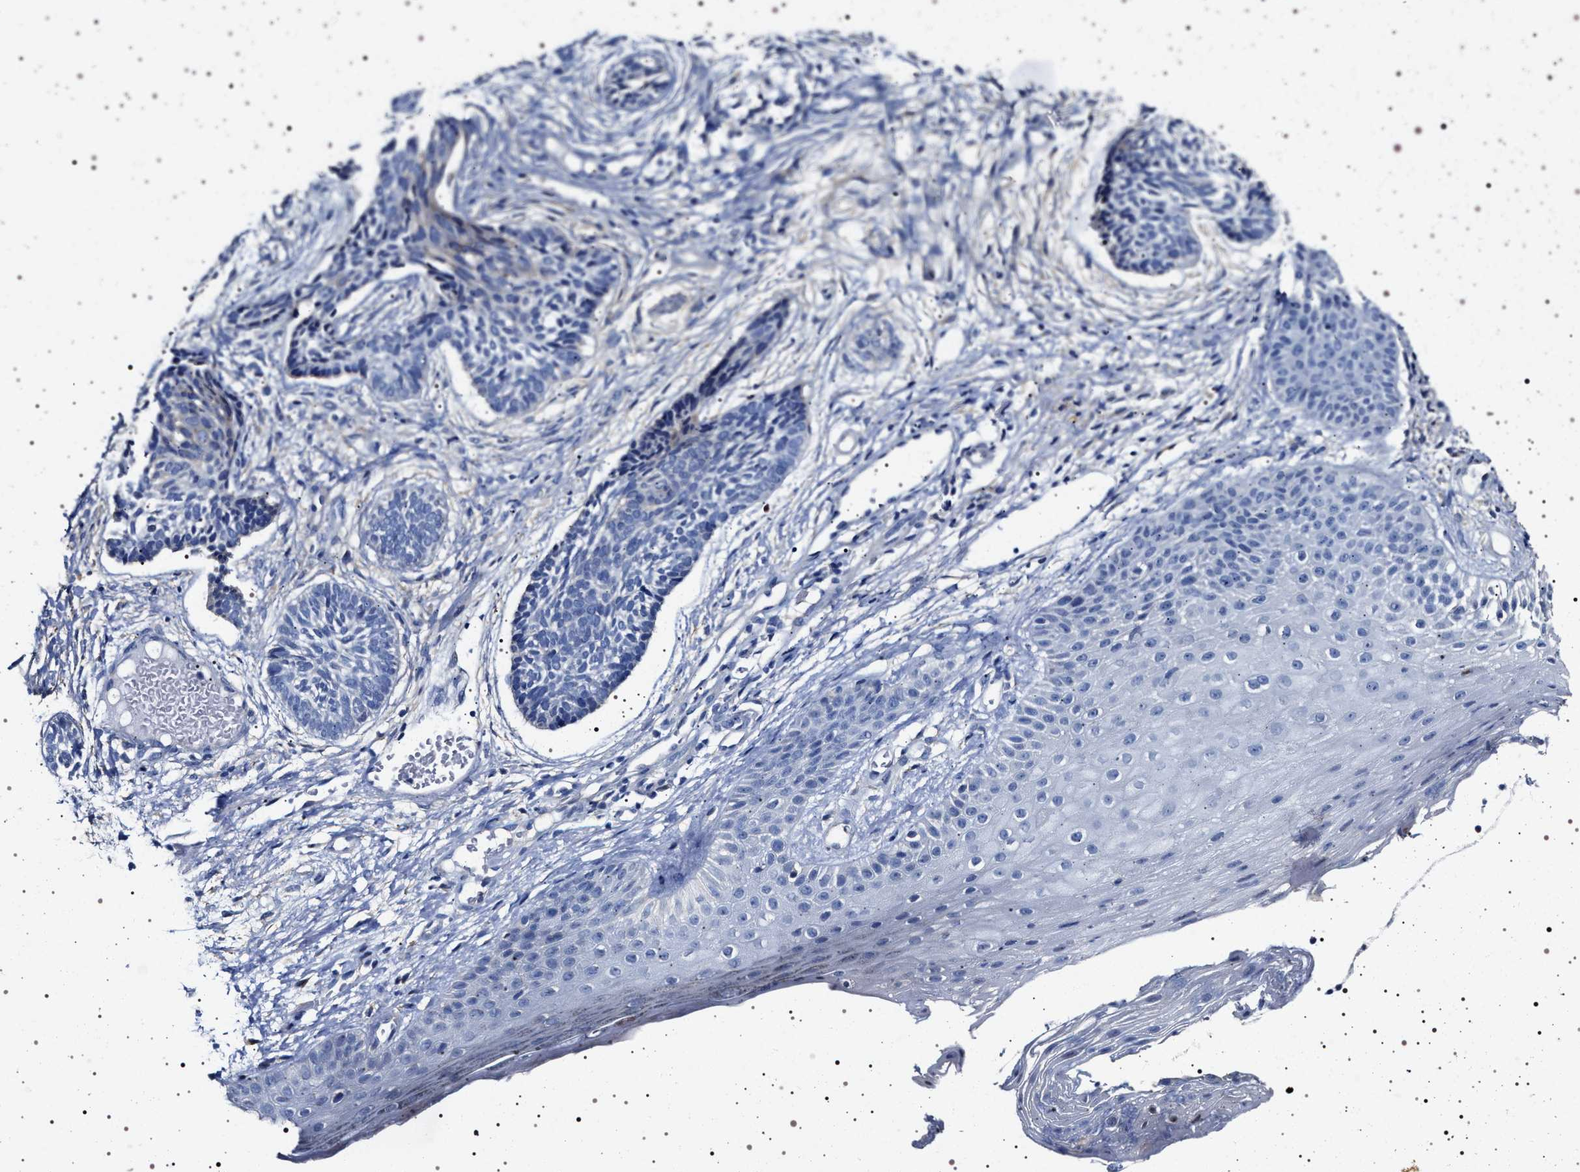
{"staining": {"intensity": "negative", "quantity": "none", "location": "none"}, "tissue": "skin cancer", "cell_type": "Tumor cells", "image_type": "cancer", "snomed": [{"axis": "morphology", "description": "Normal tissue, NOS"}, {"axis": "morphology", "description": "Basal cell carcinoma"}, {"axis": "topography", "description": "Skin"}], "caption": "Immunohistochemical staining of skin cancer reveals no significant staining in tumor cells.", "gene": "NAALADL2", "patient": {"sex": "male", "age": 63}}